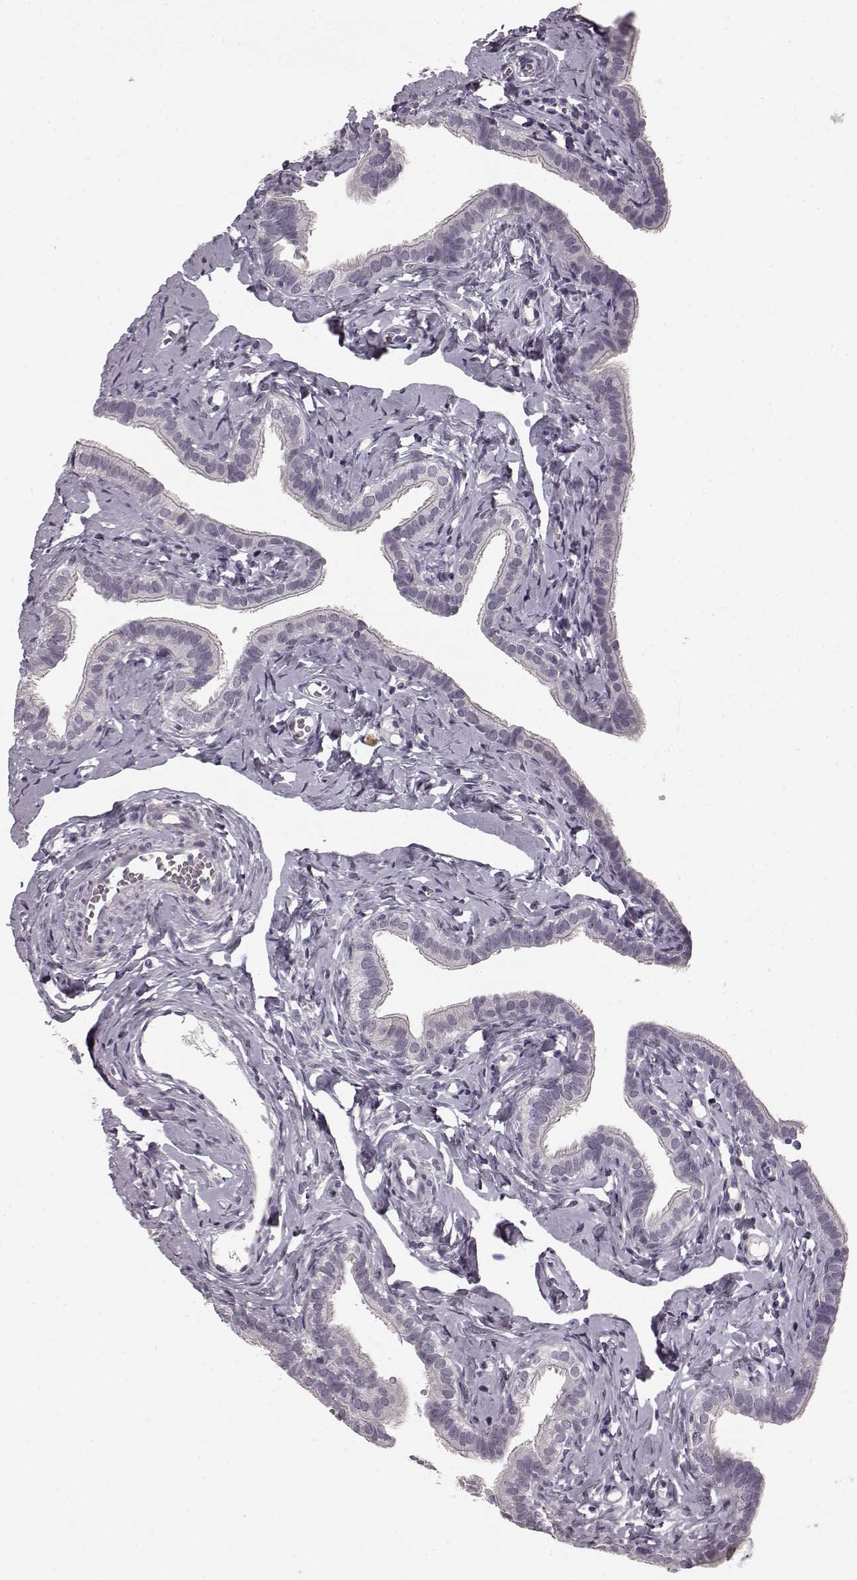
{"staining": {"intensity": "negative", "quantity": "none", "location": "none"}, "tissue": "fallopian tube", "cell_type": "Glandular cells", "image_type": "normal", "snomed": [{"axis": "morphology", "description": "Normal tissue, NOS"}, {"axis": "topography", "description": "Fallopian tube"}], "caption": "The IHC micrograph has no significant staining in glandular cells of fallopian tube. (DAB immunohistochemistry with hematoxylin counter stain).", "gene": "FAM234B", "patient": {"sex": "female", "age": 41}}